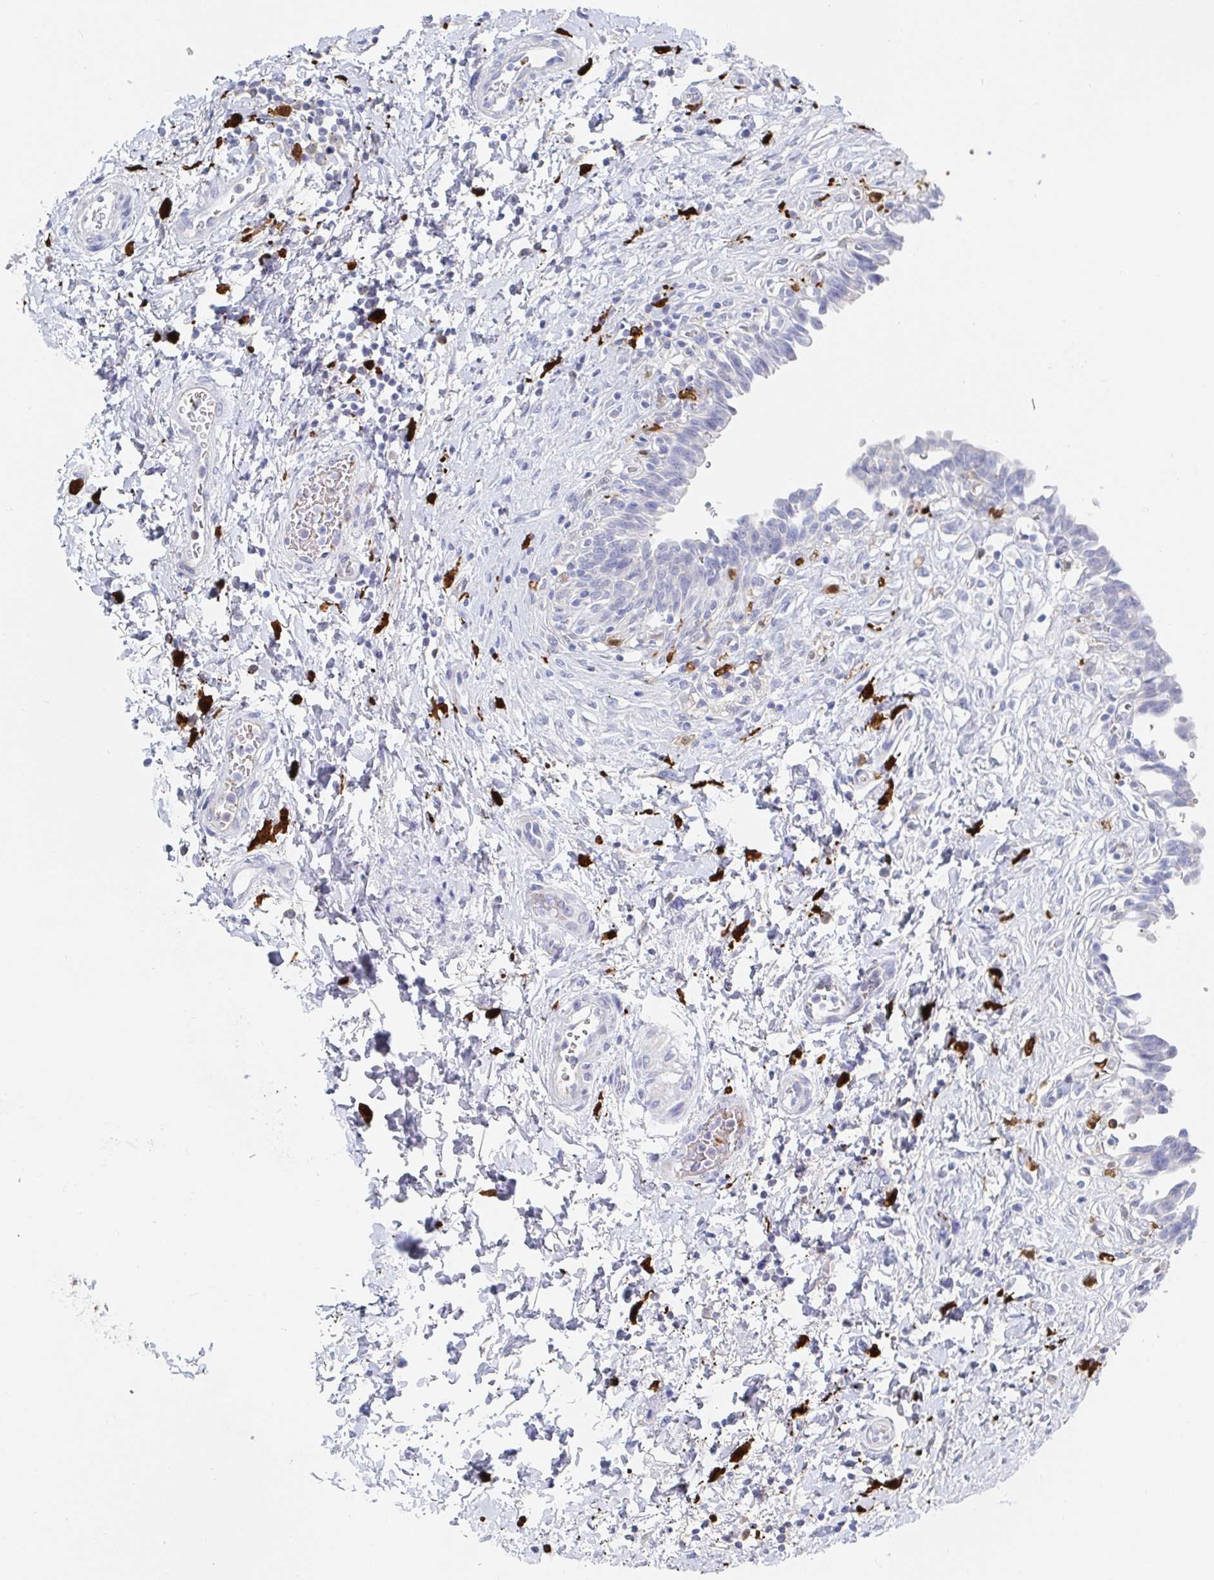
{"staining": {"intensity": "negative", "quantity": "none", "location": "none"}, "tissue": "urinary bladder", "cell_type": "Urothelial cells", "image_type": "normal", "snomed": [{"axis": "morphology", "description": "Normal tissue, NOS"}, {"axis": "topography", "description": "Urinary bladder"}], "caption": "This image is of normal urinary bladder stained with immunohistochemistry (IHC) to label a protein in brown with the nuclei are counter-stained blue. There is no staining in urothelial cells.", "gene": "OR2A1", "patient": {"sex": "male", "age": 37}}